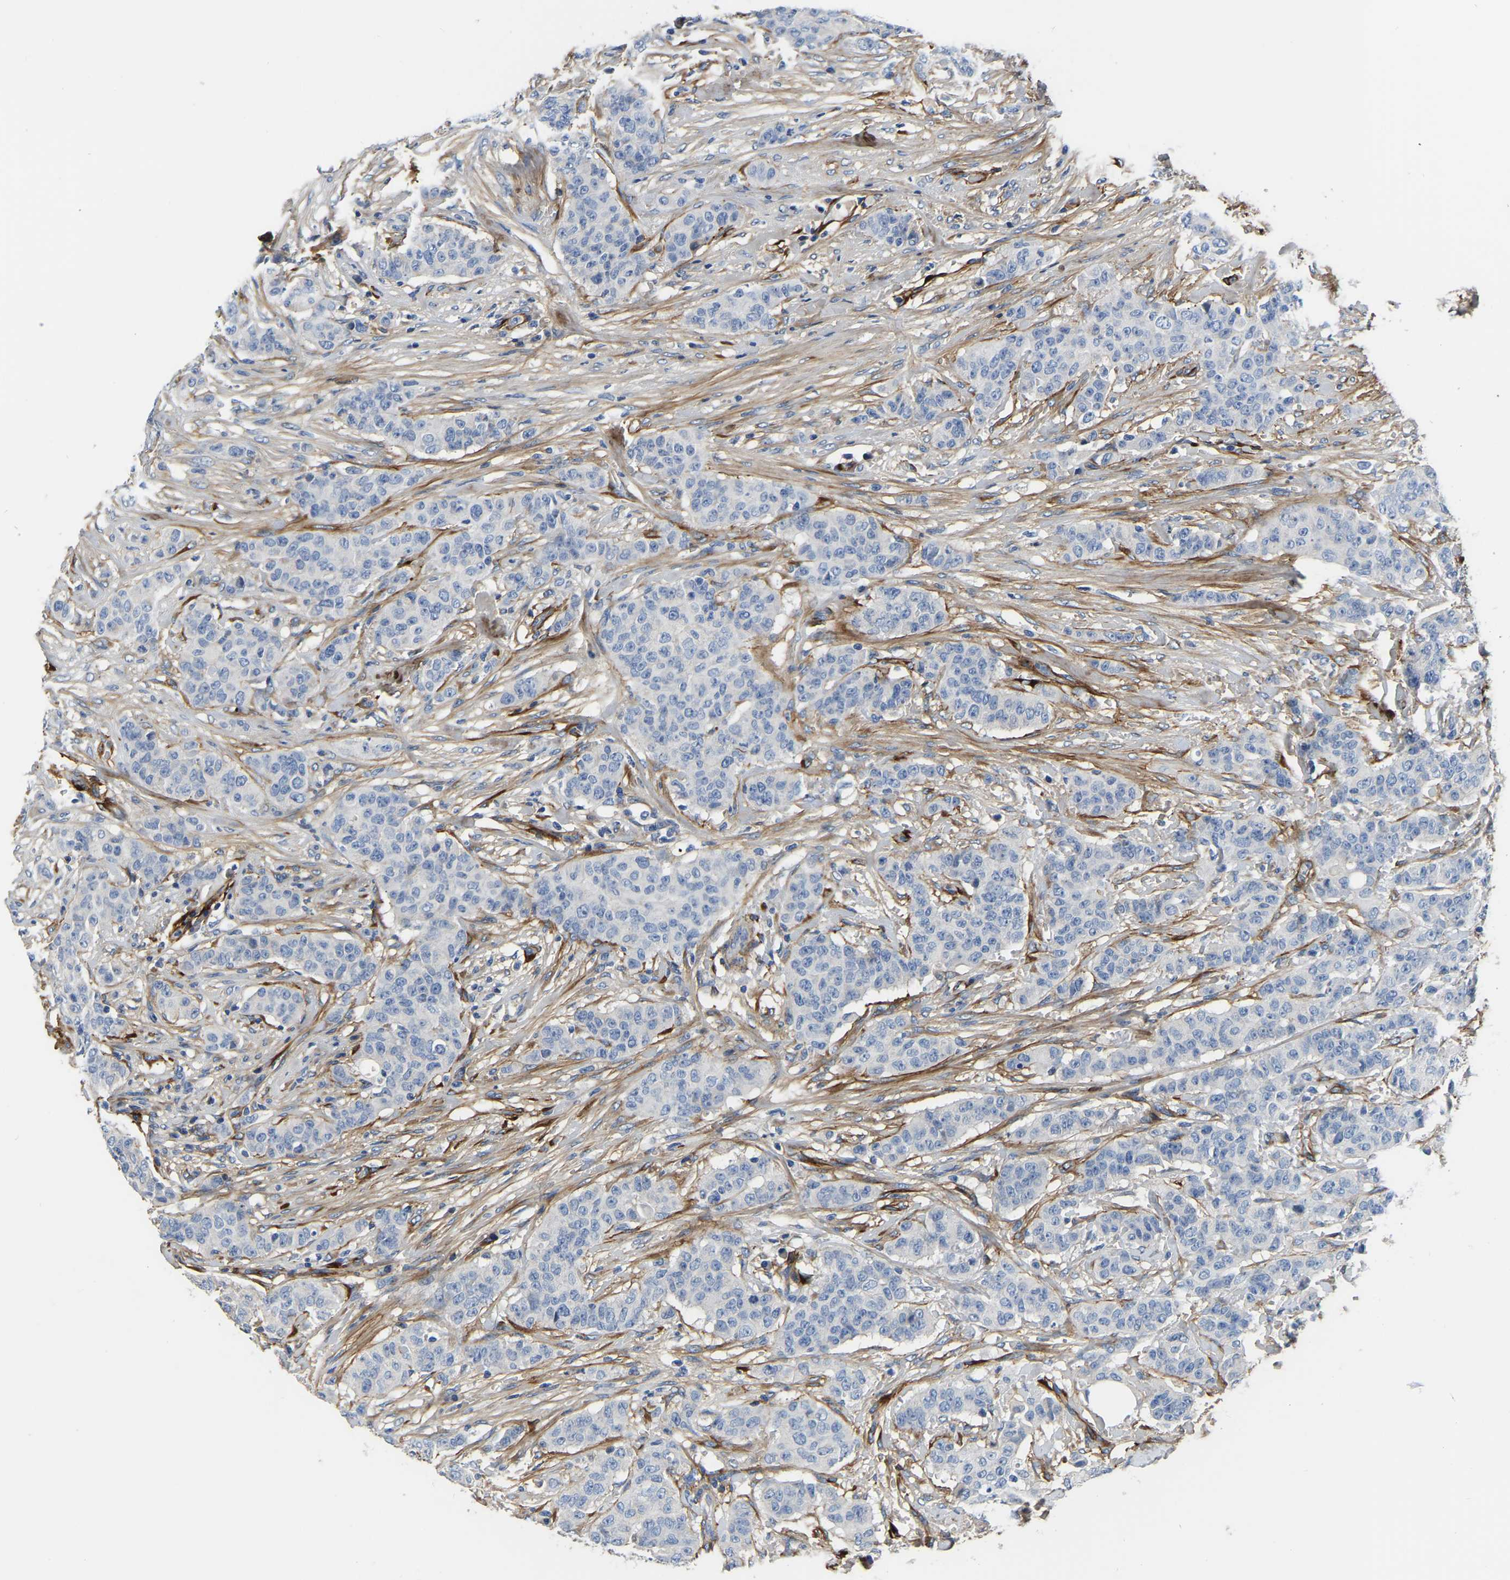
{"staining": {"intensity": "negative", "quantity": "none", "location": "none"}, "tissue": "breast cancer", "cell_type": "Tumor cells", "image_type": "cancer", "snomed": [{"axis": "morphology", "description": "Normal tissue, NOS"}, {"axis": "morphology", "description": "Duct carcinoma"}, {"axis": "topography", "description": "Breast"}], "caption": "This is an IHC micrograph of human breast infiltrating ductal carcinoma. There is no staining in tumor cells.", "gene": "COL6A1", "patient": {"sex": "female", "age": 40}}